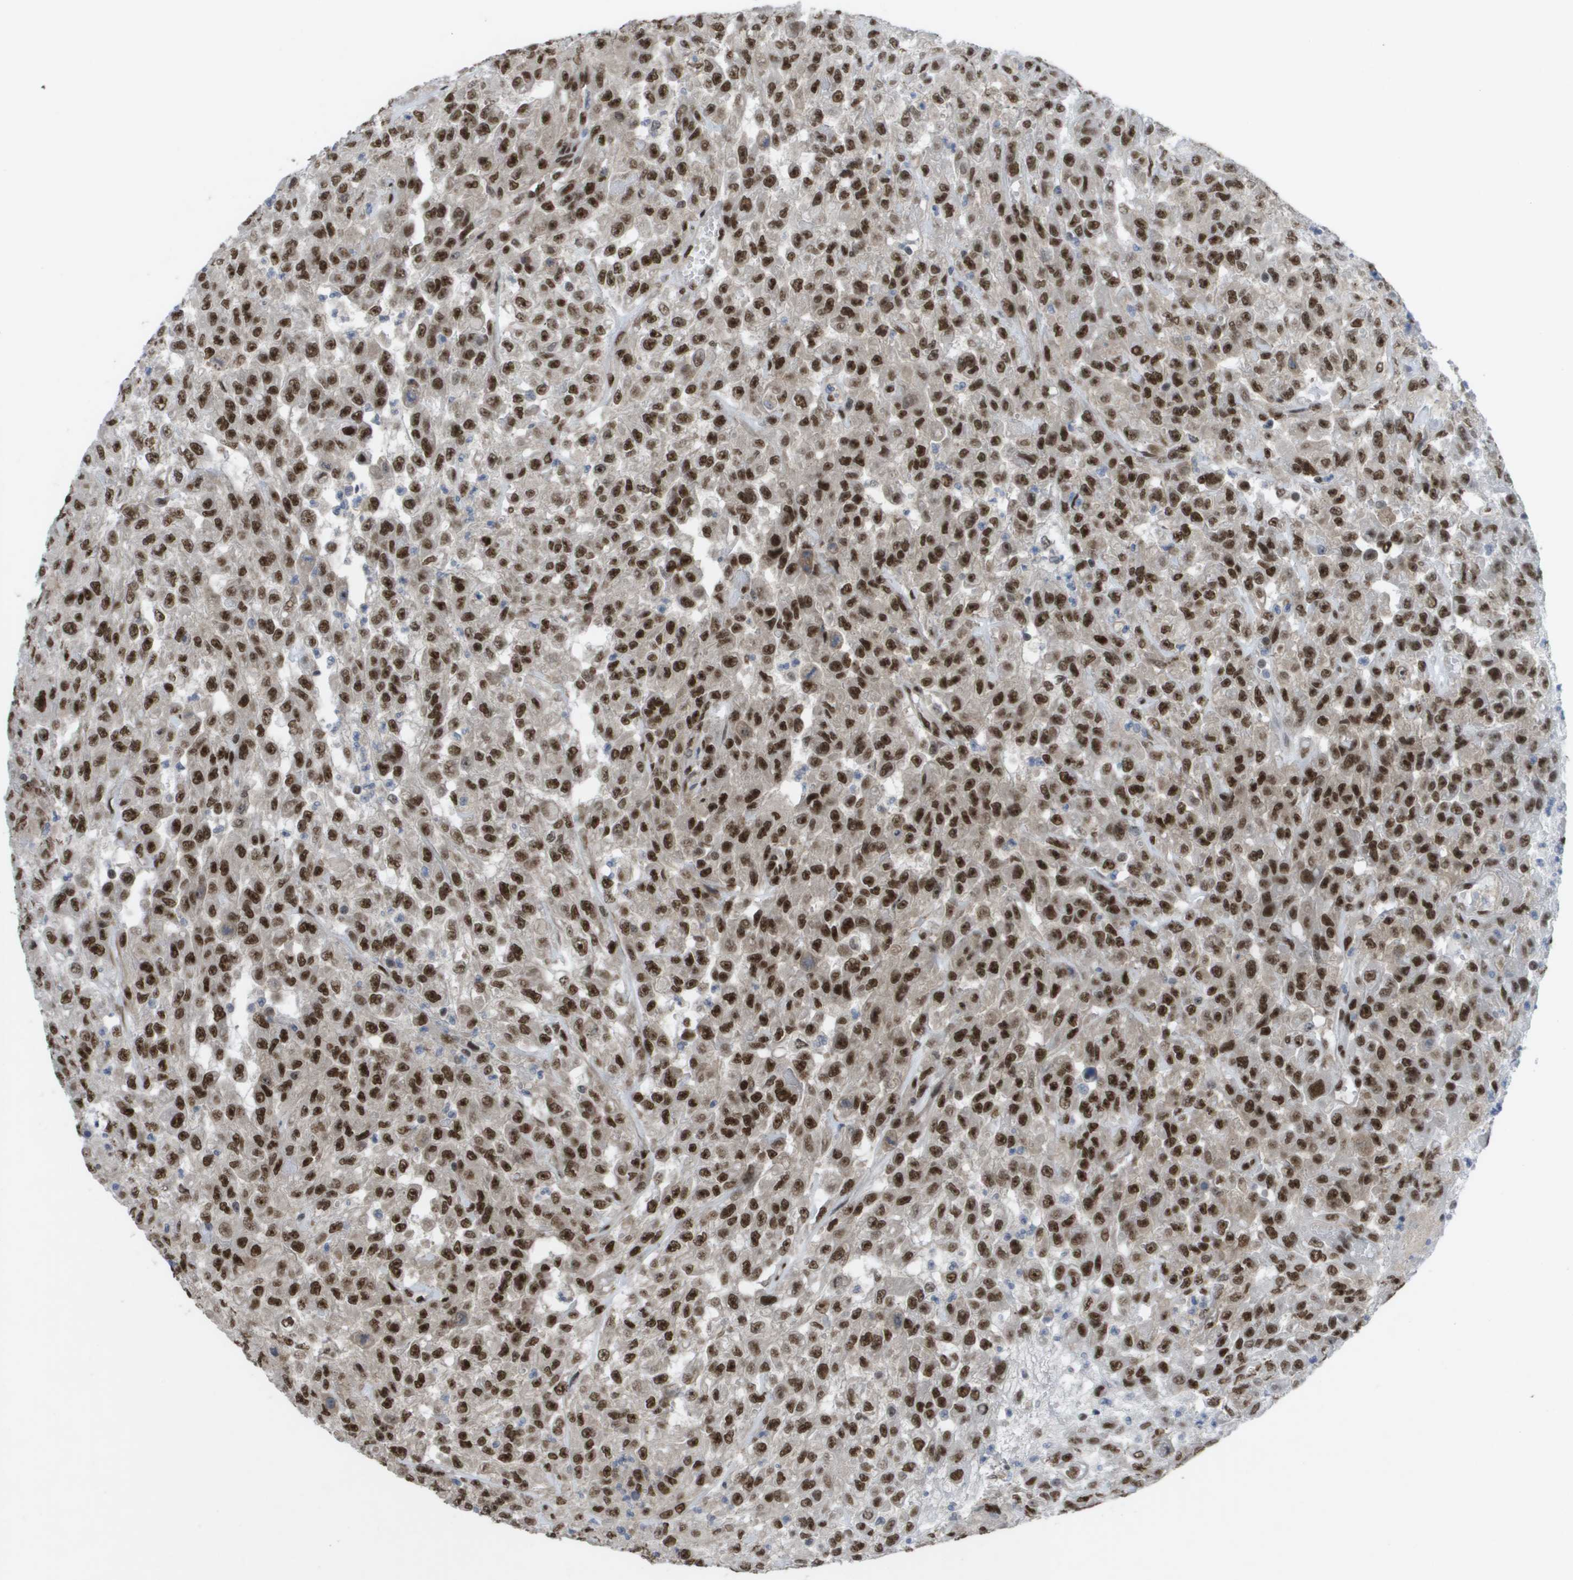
{"staining": {"intensity": "strong", "quantity": ">75%", "location": "nuclear"}, "tissue": "urothelial cancer", "cell_type": "Tumor cells", "image_type": "cancer", "snomed": [{"axis": "morphology", "description": "Urothelial carcinoma, High grade"}, {"axis": "topography", "description": "Urinary bladder"}], "caption": "Immunohistochemical staining of human high-grade urothelial carcinoma displays high levels of strong nuclear staining in approximately >75% of tumor cells.", "gene": "CDT1", "patient": {"sex": "male", "age": 46}}